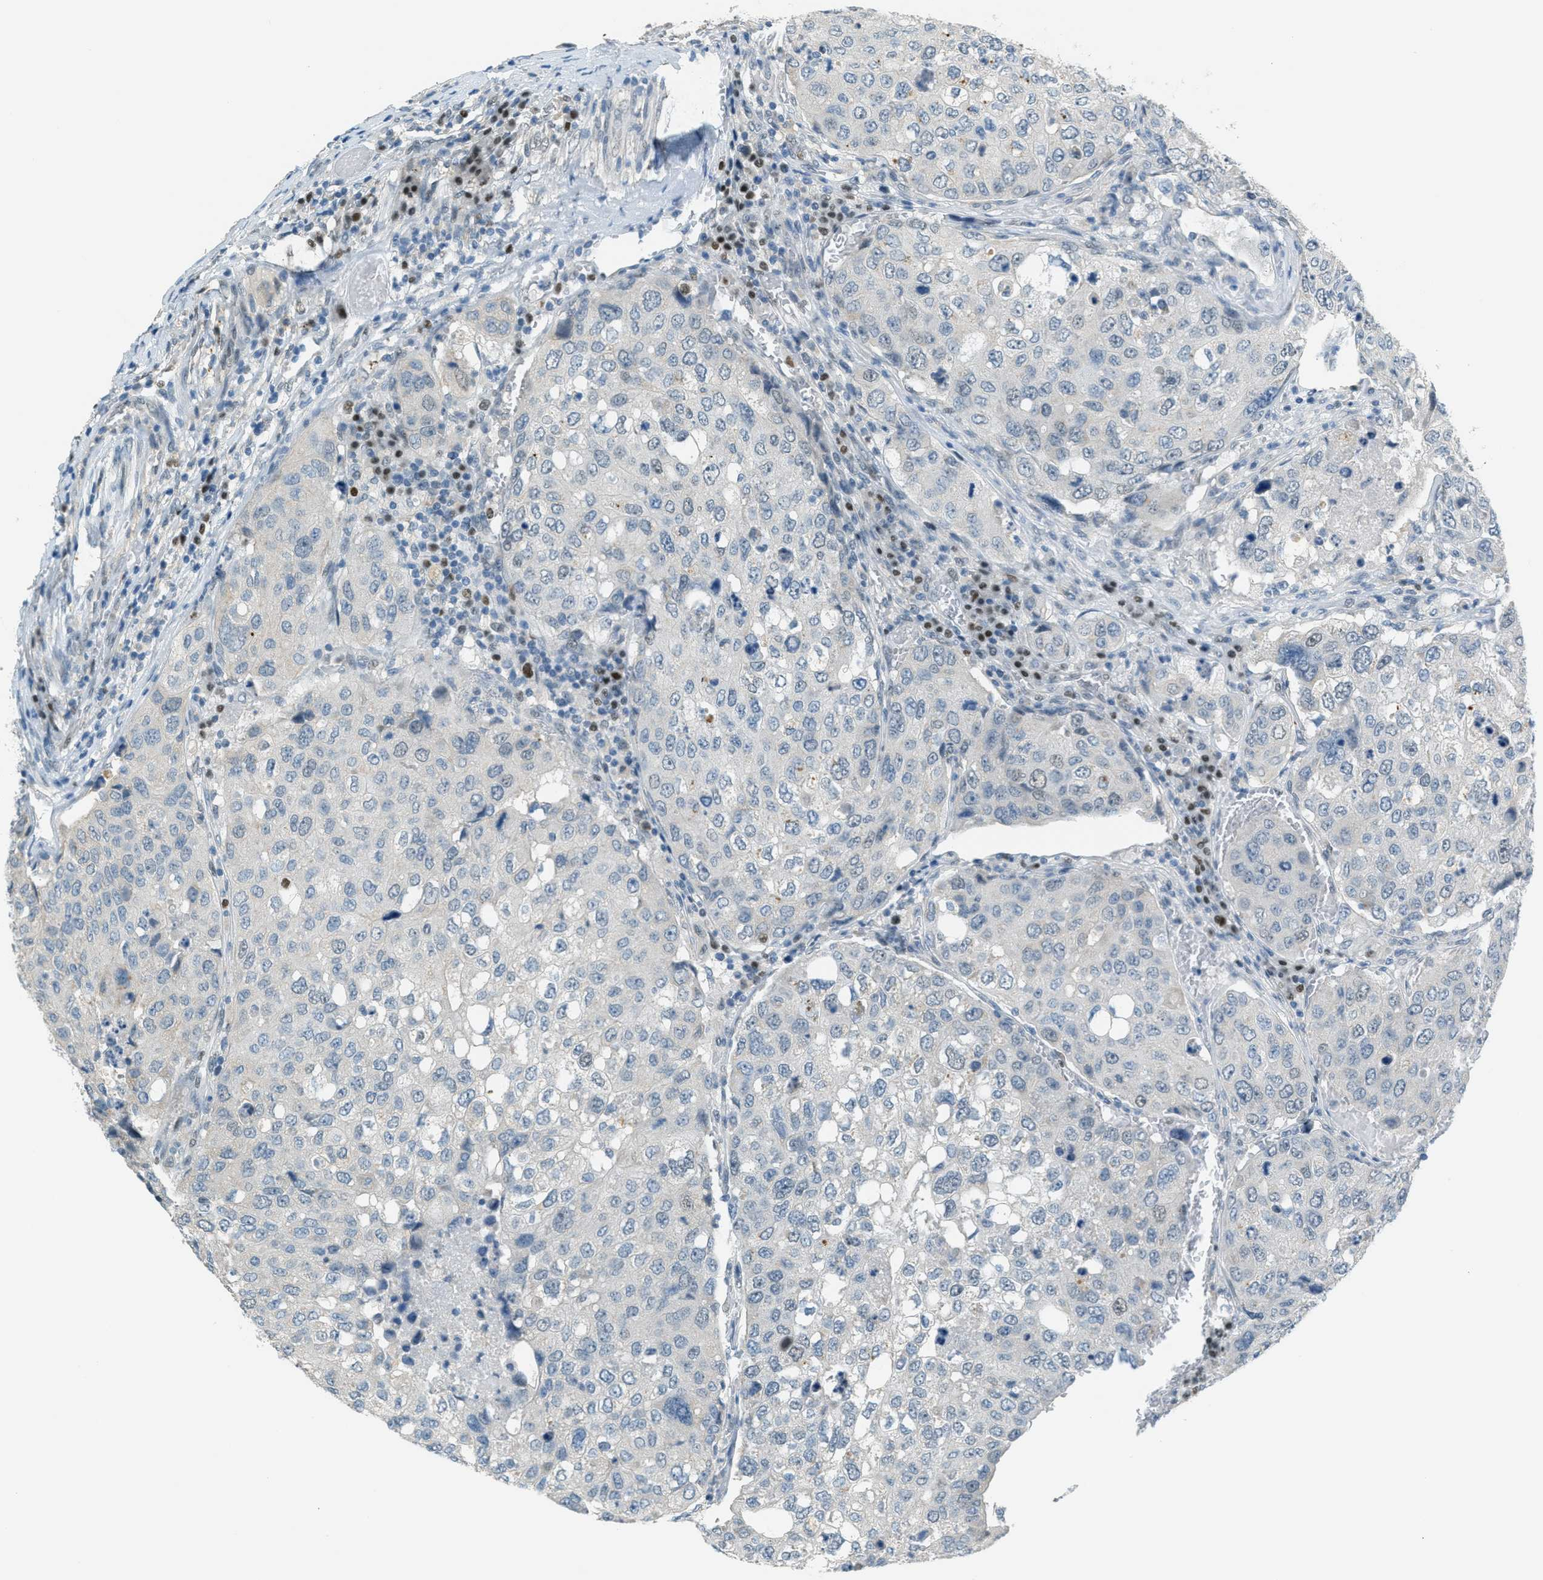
{"staining": {"intensity": "negative", "quantity": "none", "location": "none"}, "tissue": "urothelial cancer", "cell_type": "Tumor cells", "image_type": "cancer", "snomed": [{"axis": "morphology", "description": "Urothelial carcinoma, High grade"}, {"axis": "topography", "description": "Lymph node"}, {"axis": "topography", "description": "Urinary bladder"}], "caption": "Tumor cells show no significant expression in urothelial carcinoma (high-grade).", "gene": "TCF3", "patient": {"sex": "male", "age": 51}}